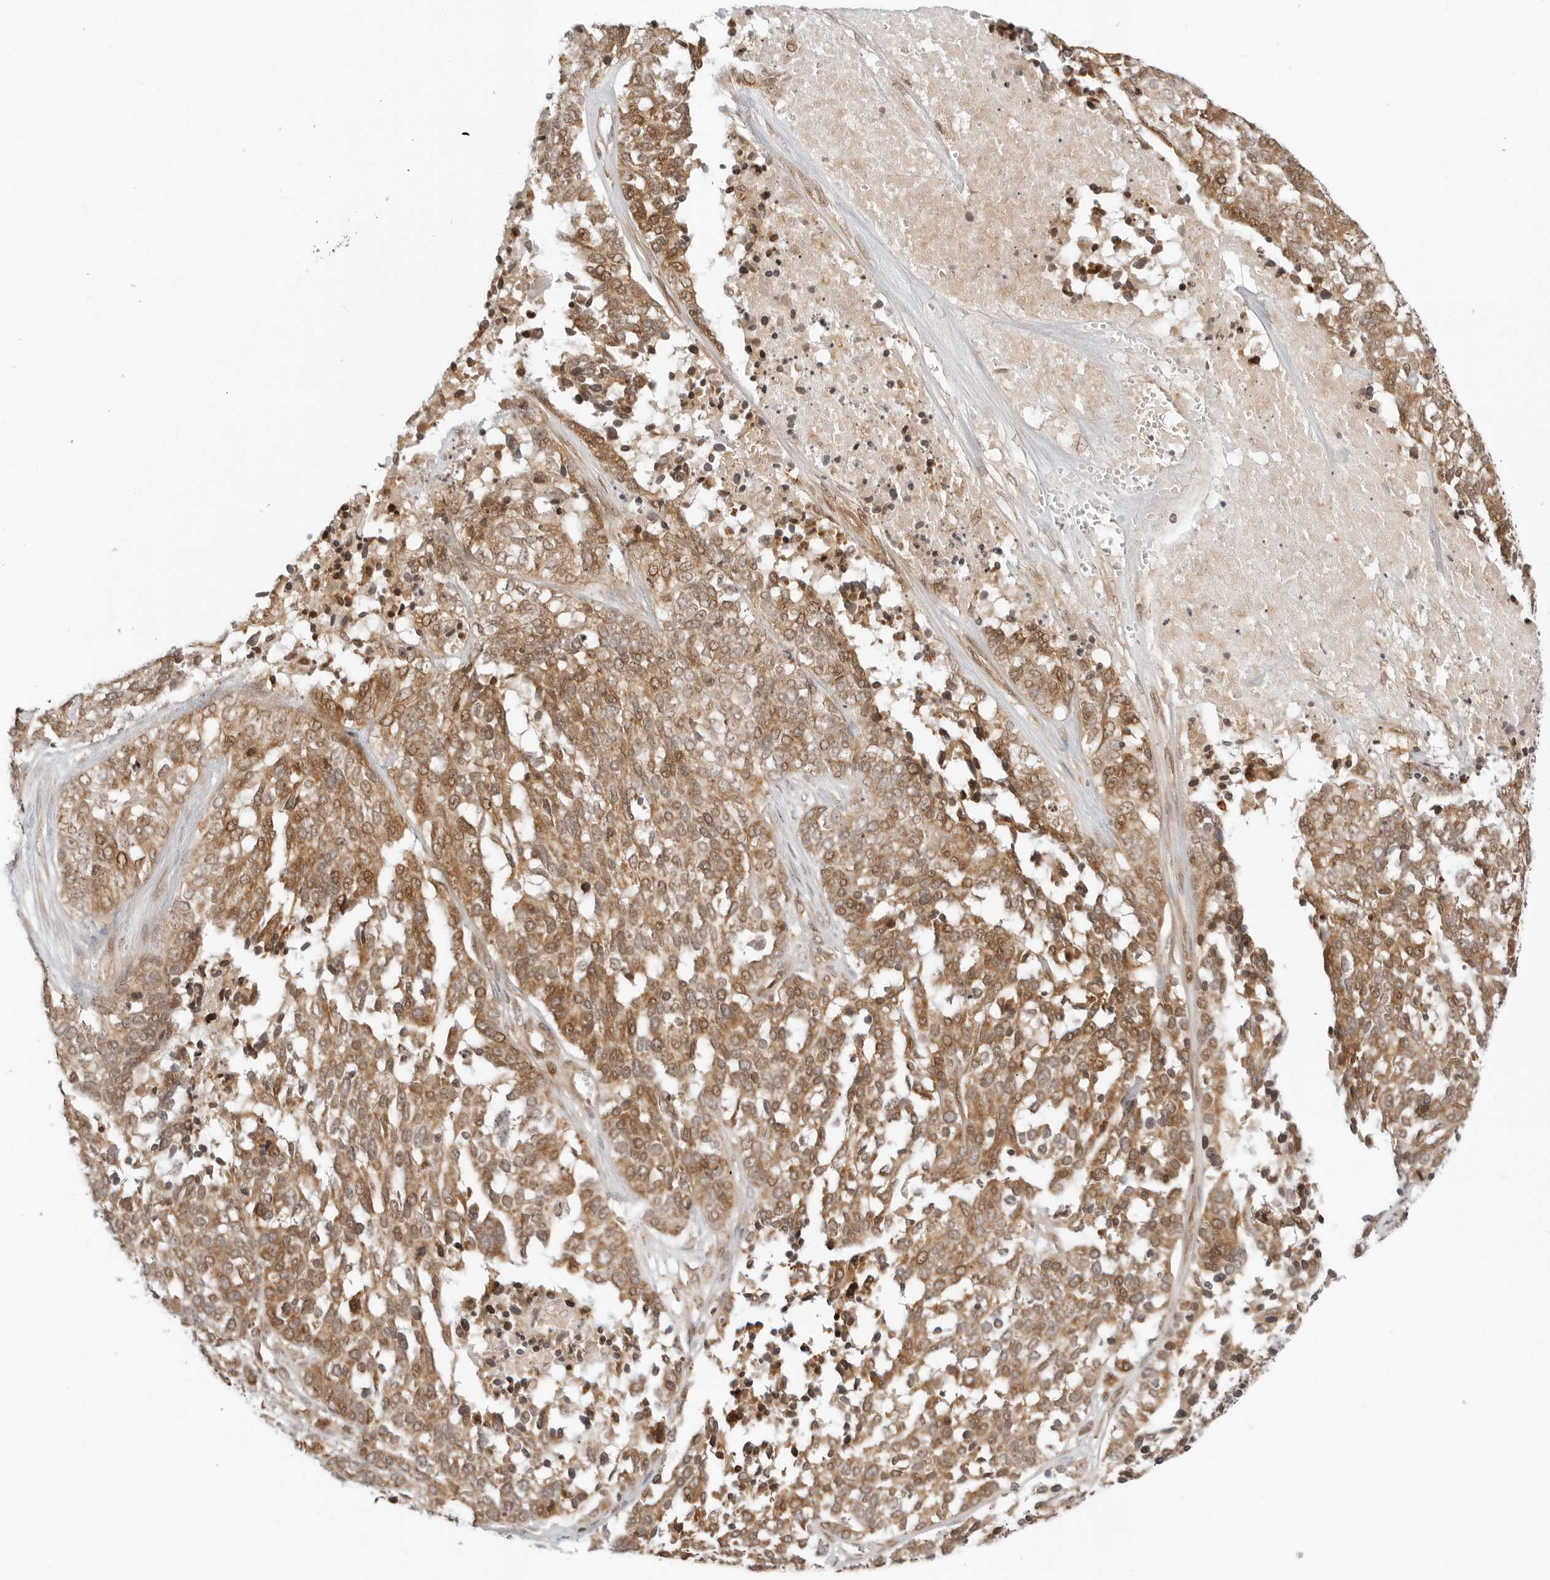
{"staining": {"intensity": "moderate", "quantity": ">75%", "location": "cytoplasmic/membranous,nuclear"}, "tissue": "ovarian cancer", "cell_type": "Tumor cells", "image_type": "cancer", "snomed": [{"axis": "morphology", "description": "Cystadenocarcinoma, serous, NOS"}, {"axis": "topography", "description": "Ovary"}], "caption": "Tumor cells show moderate cytoplasmic/membranous and nuclear staining in approximately >75% of cells in ovarian cancer (serous cystadenocarcinoma). The protein is shown in brown color, while the nuclei are stained blue.", "gene": "RC3H1", "patient": {"sex": "female", "age": 44}}